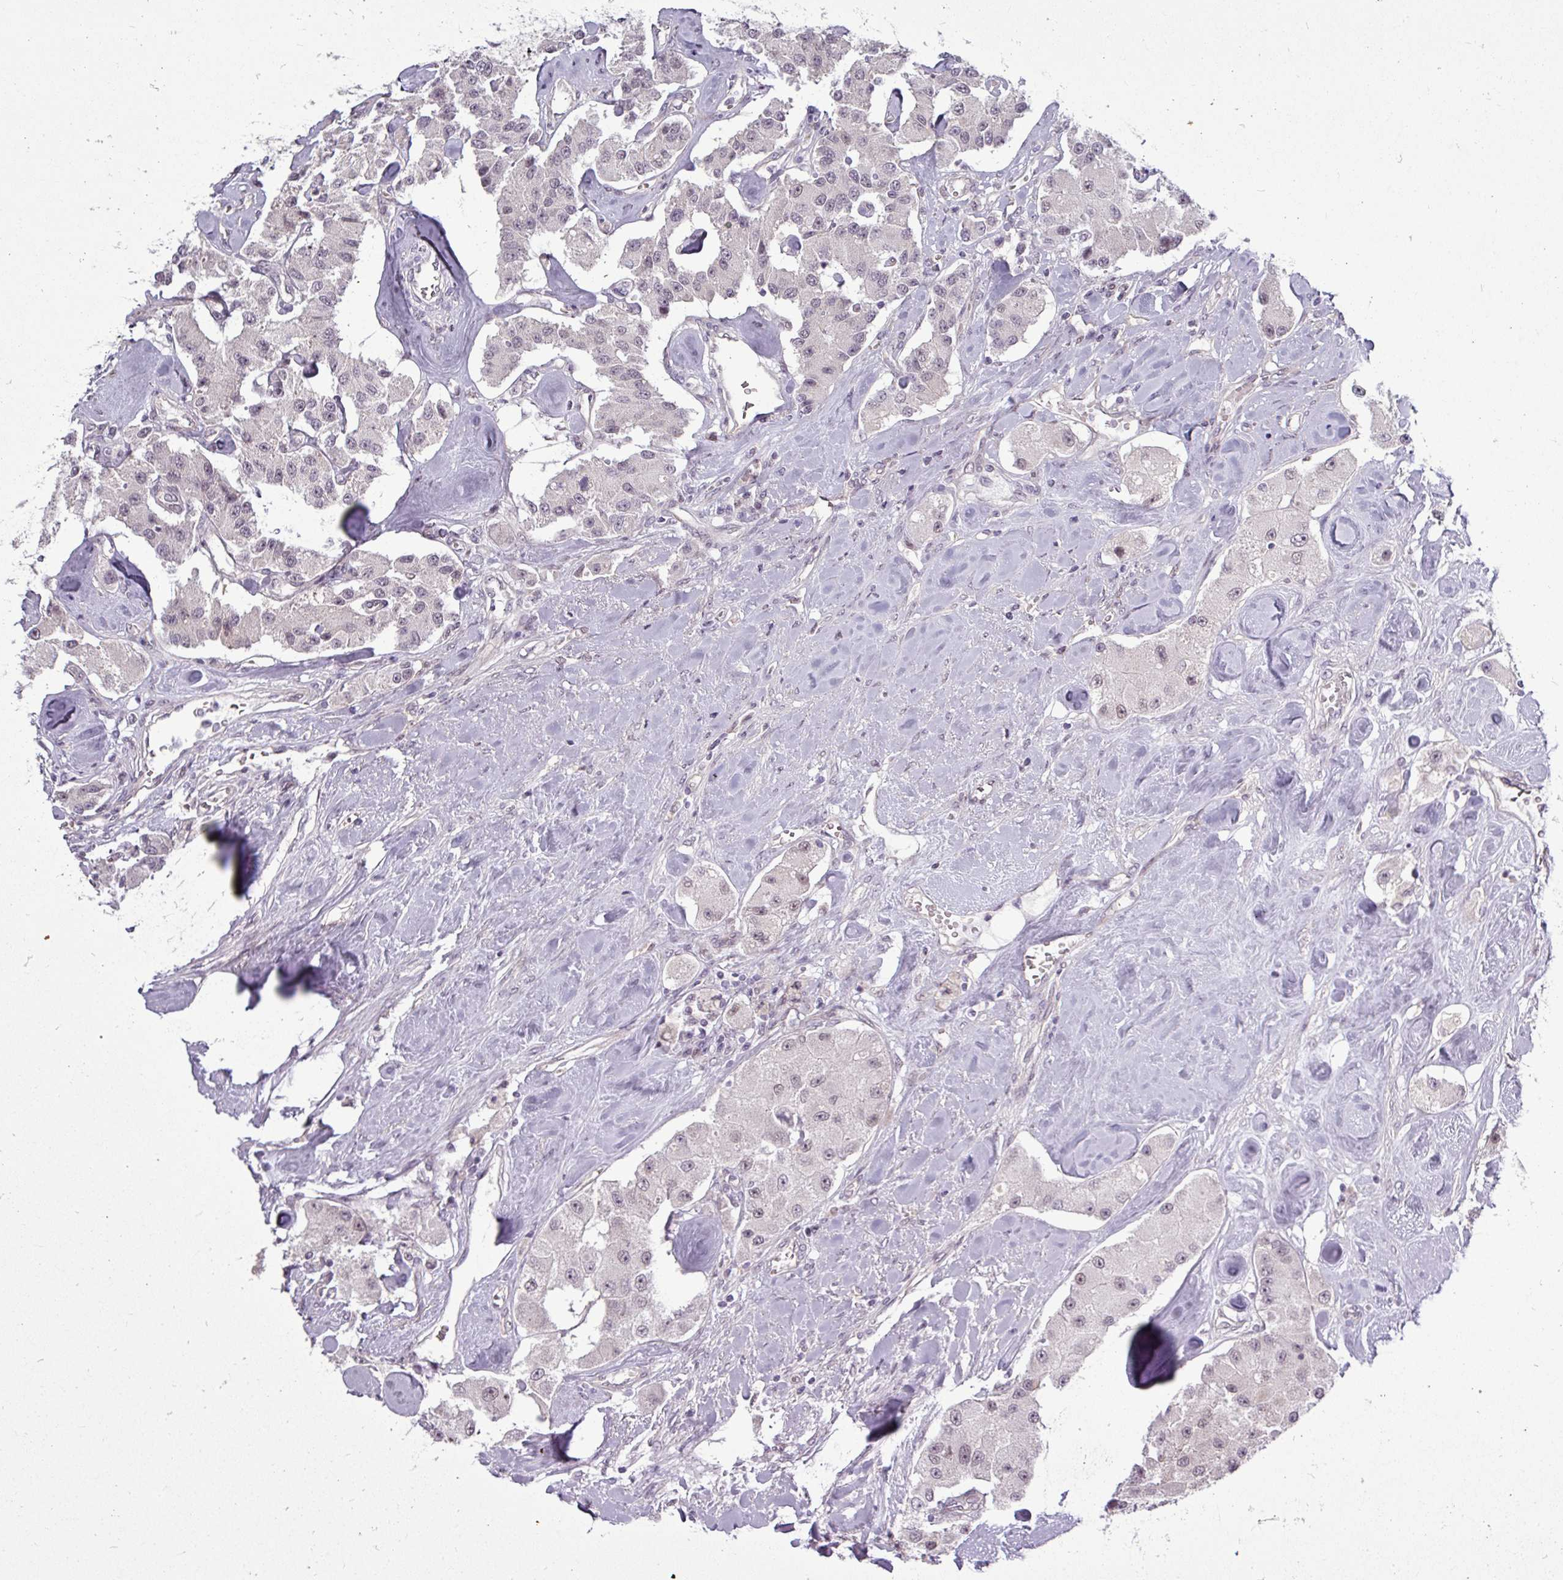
{"staining": {"intensity": "negative", "quantity": "none", "location": "none"}, "tissue": "carcinoid", "cell_type": "Tumor cells", "image_type": "cancer", "snomed": [{"axis": "morphology", "description": "Carcinoid, malignant, NOS"}, {"axis": "topography", "description": "Pancreas"}], "caption": "A micrograph of carcinoid stained for a protein shows no brown staining in tumor cells. (Brightfield microscopy of DAB (3,3'-diaminobenzidine) immunohistochemistry at high magnification).", "gene": "GPT2", "patient": {"sex": "male", "age": 41}}